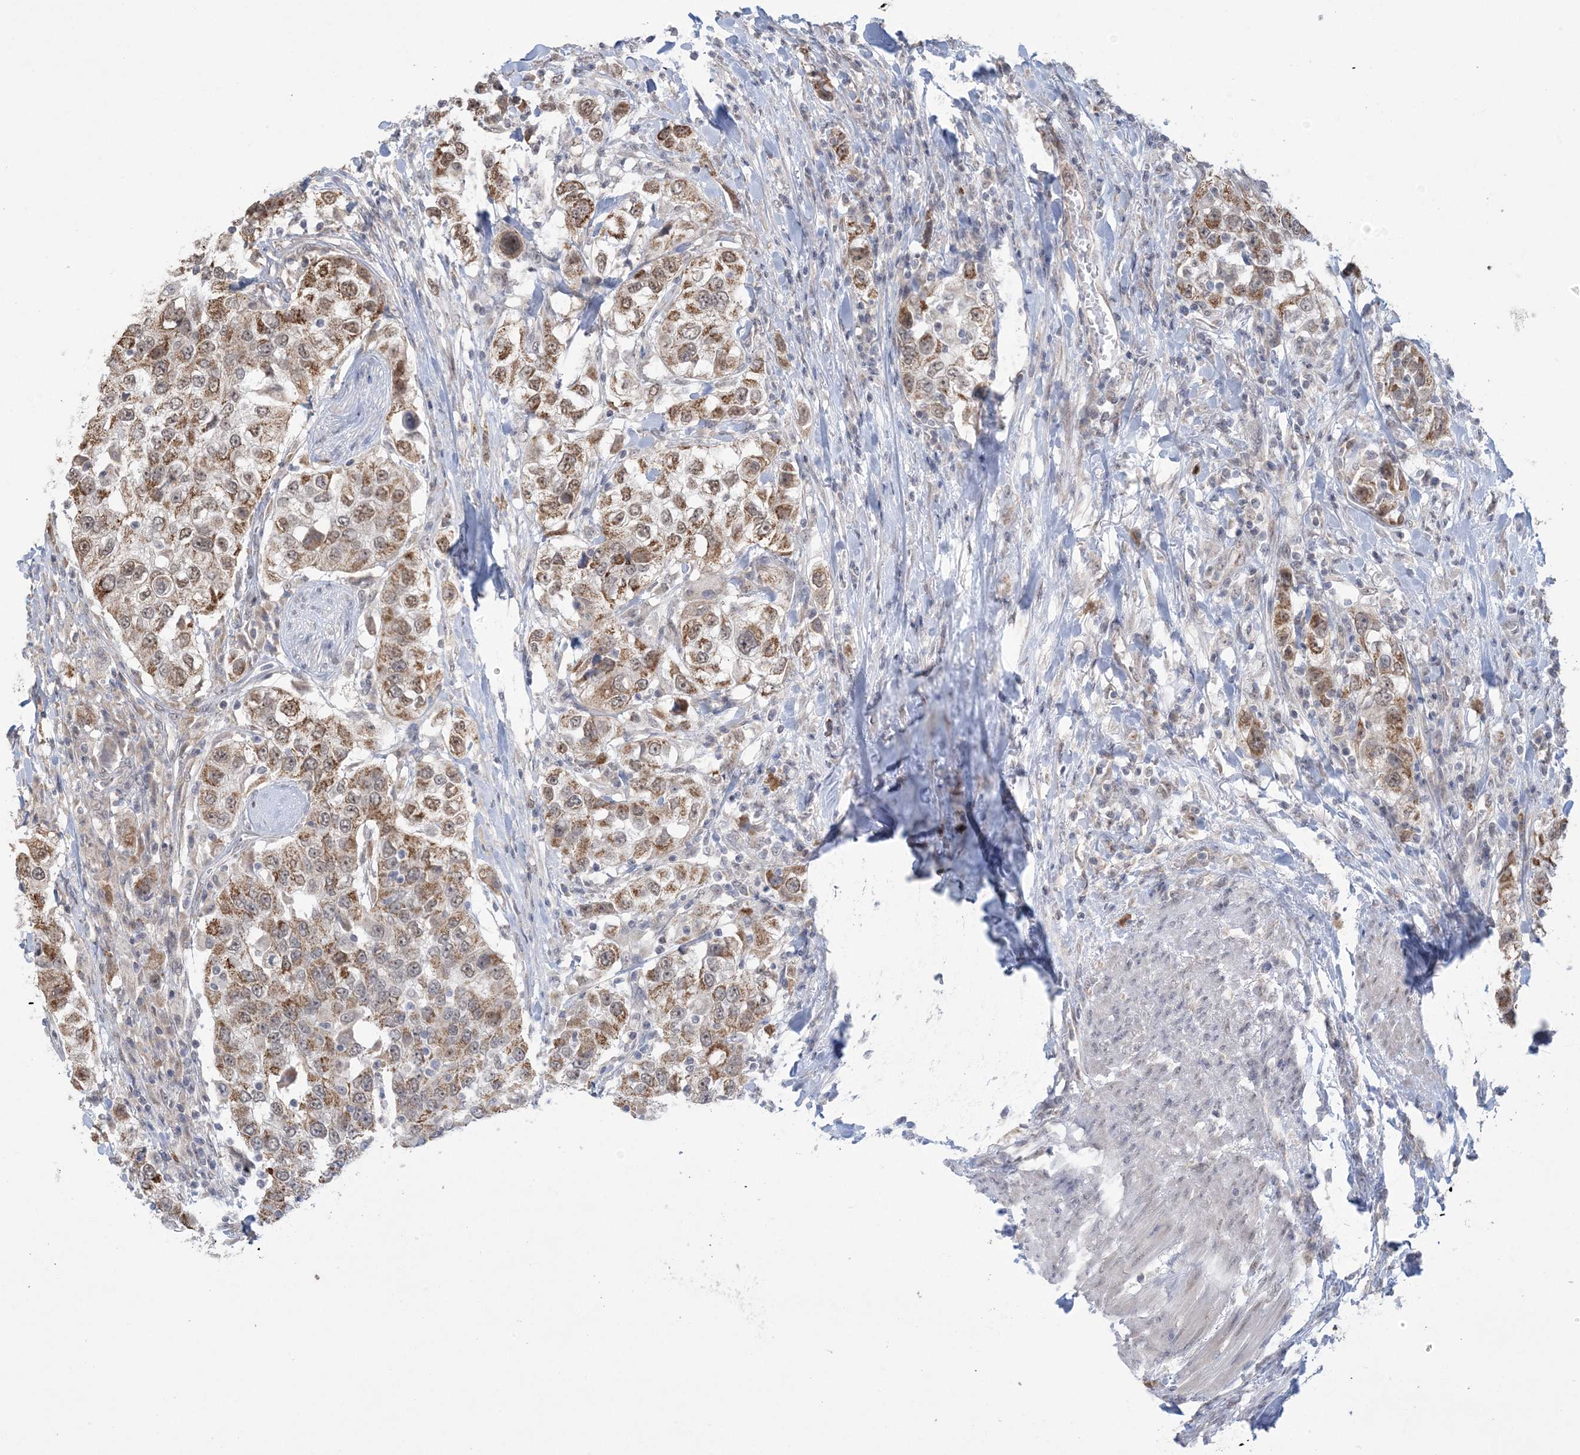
{"staining": {"intensity": "moderate", "quantity": ">75%", "location": "cytoplasmic/membranous"}, "tissue": "urothelial cancer", "cell_type": "Tumor cells", "image_type": "cancer", "snomed": [{"axis": "morphology", "description": "Urothelial carcinoma, High grade"}, {"axis": "topography", "description": "Urinary bladder"}], "caption": "A brown stain highlights moderate cytoplasmic/membranous staining of a protein in human urothelial cancer tumor cells.", "gene": "TRMT10C", "patient": {"sex": "female", "age": 80}}